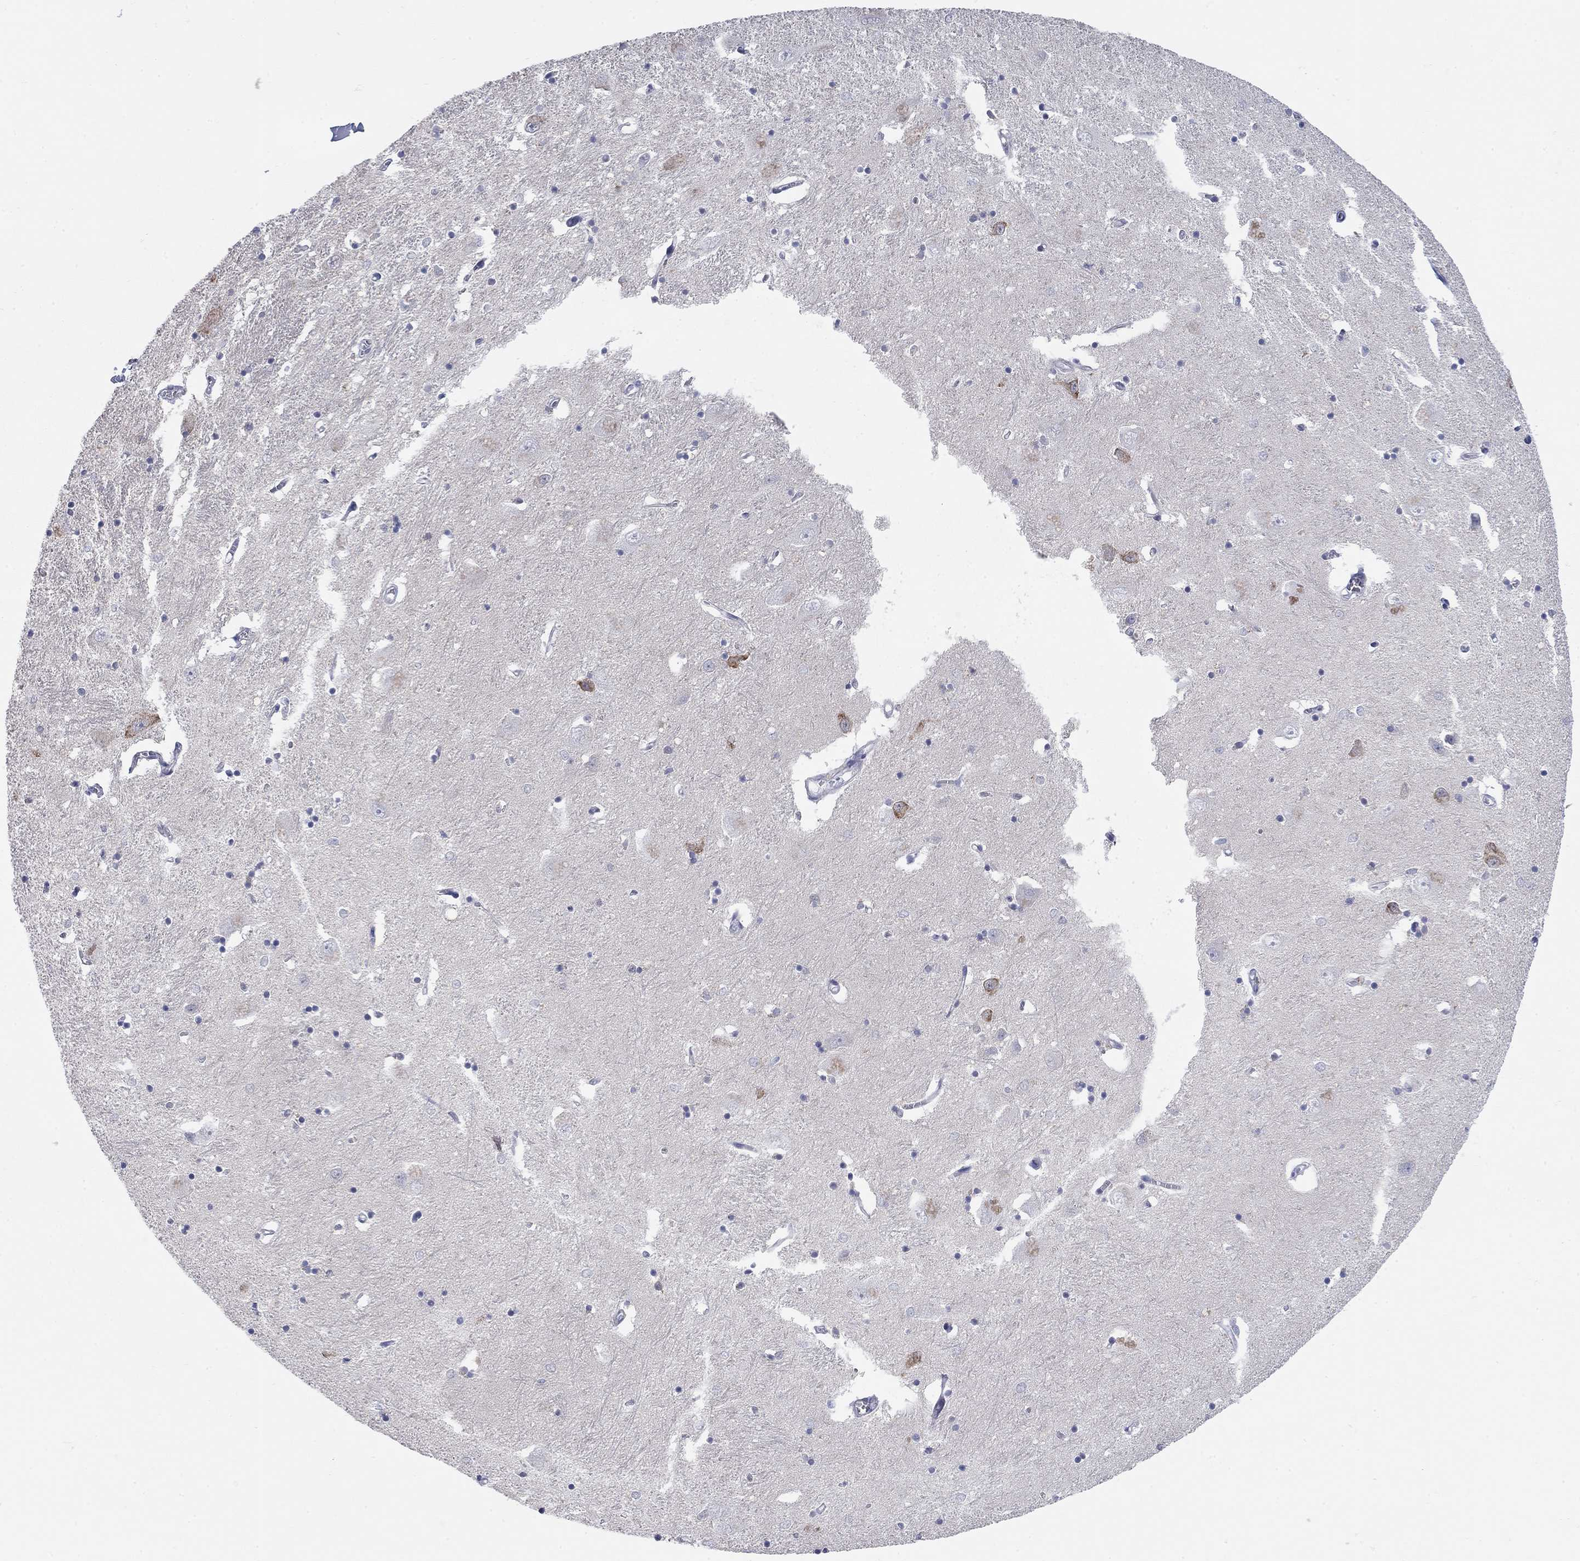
{"staining": {"intensity": "moderate", "quantity": "<25%", "location": "cytoplasmic/membranous"}, "tissue": "caudate", "cell_type": "Glial cells", "image_type": "normal", "snomed": [{"axis": "morphology", "description": "Normal tissue, NOS"}, {"axis": "topography", "description": "Lateral ventricle wall"}], "caption": "Immunohistochemistry of benign caudate demonstrates low levels of moderate cytoplasmic/membranous positivity in about <25% of glial cells. (Brightfield microscopy of DAB IHC at high magnification).", "gene": "WASF3", "patient": {"sex": "male", "age": 54}}